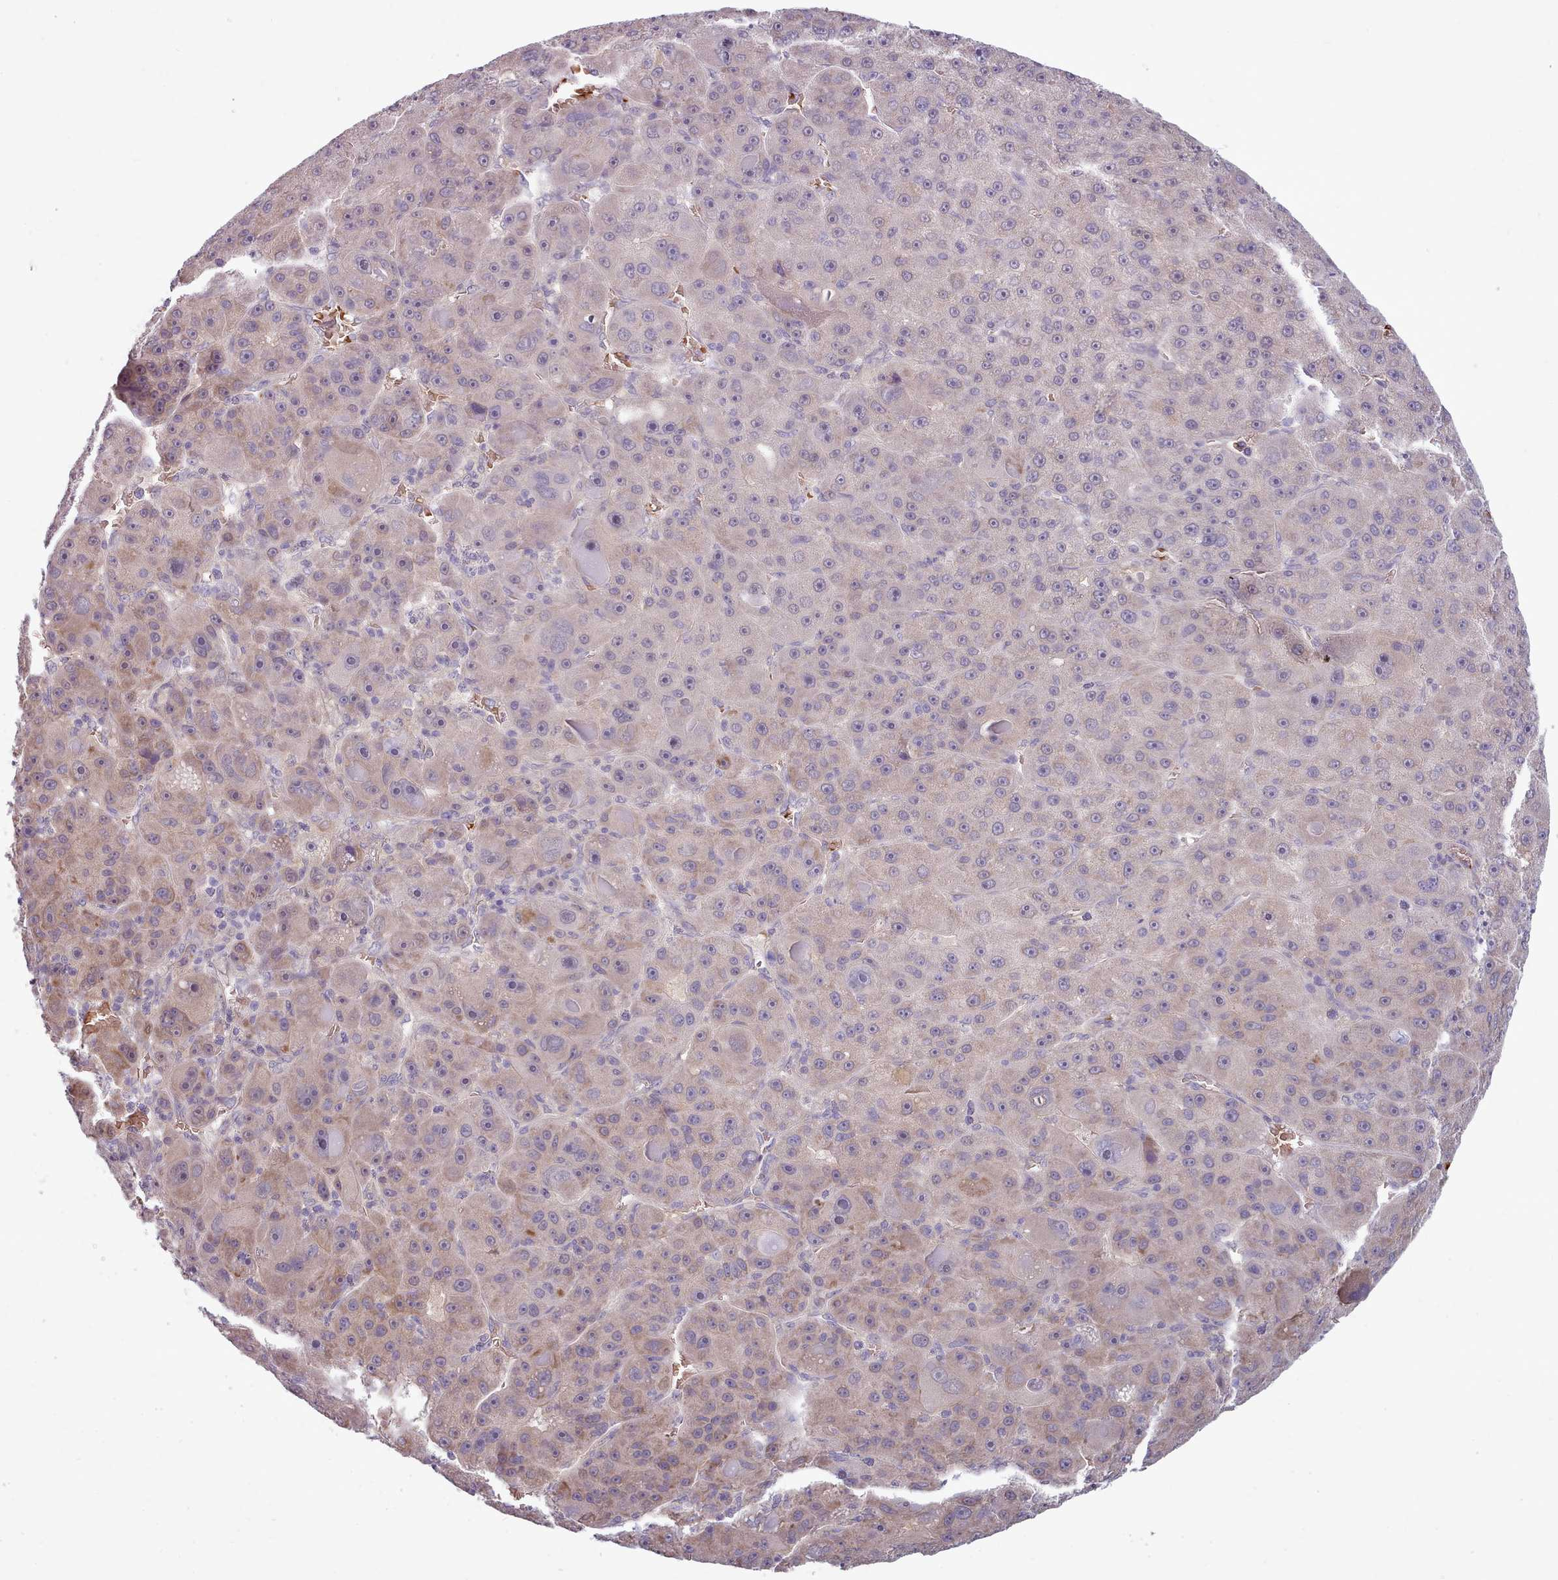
{"staining": {"intensity": "weak", "quantity": "<25%", "location": "cytoplasmic/membranous,nuclear"}, "tissue": "liver cancer", "cell_type": "Tumor cells", "image_type": "cancer", "snomed": [{"axis": "morphology", "description": "Carcinoma, Hepatocellular, NOS"}, {"axis": "topography", "description": "Liver"}], "caption": "Immunohistochemistry (IHC) photomicrograph of neoplastic tissue: human liver cancer stained with DAB displays no significant protein positivity in tumor cells.", "gene": "CLNS1A", "patient": {"sex": "male", "age": 76}}